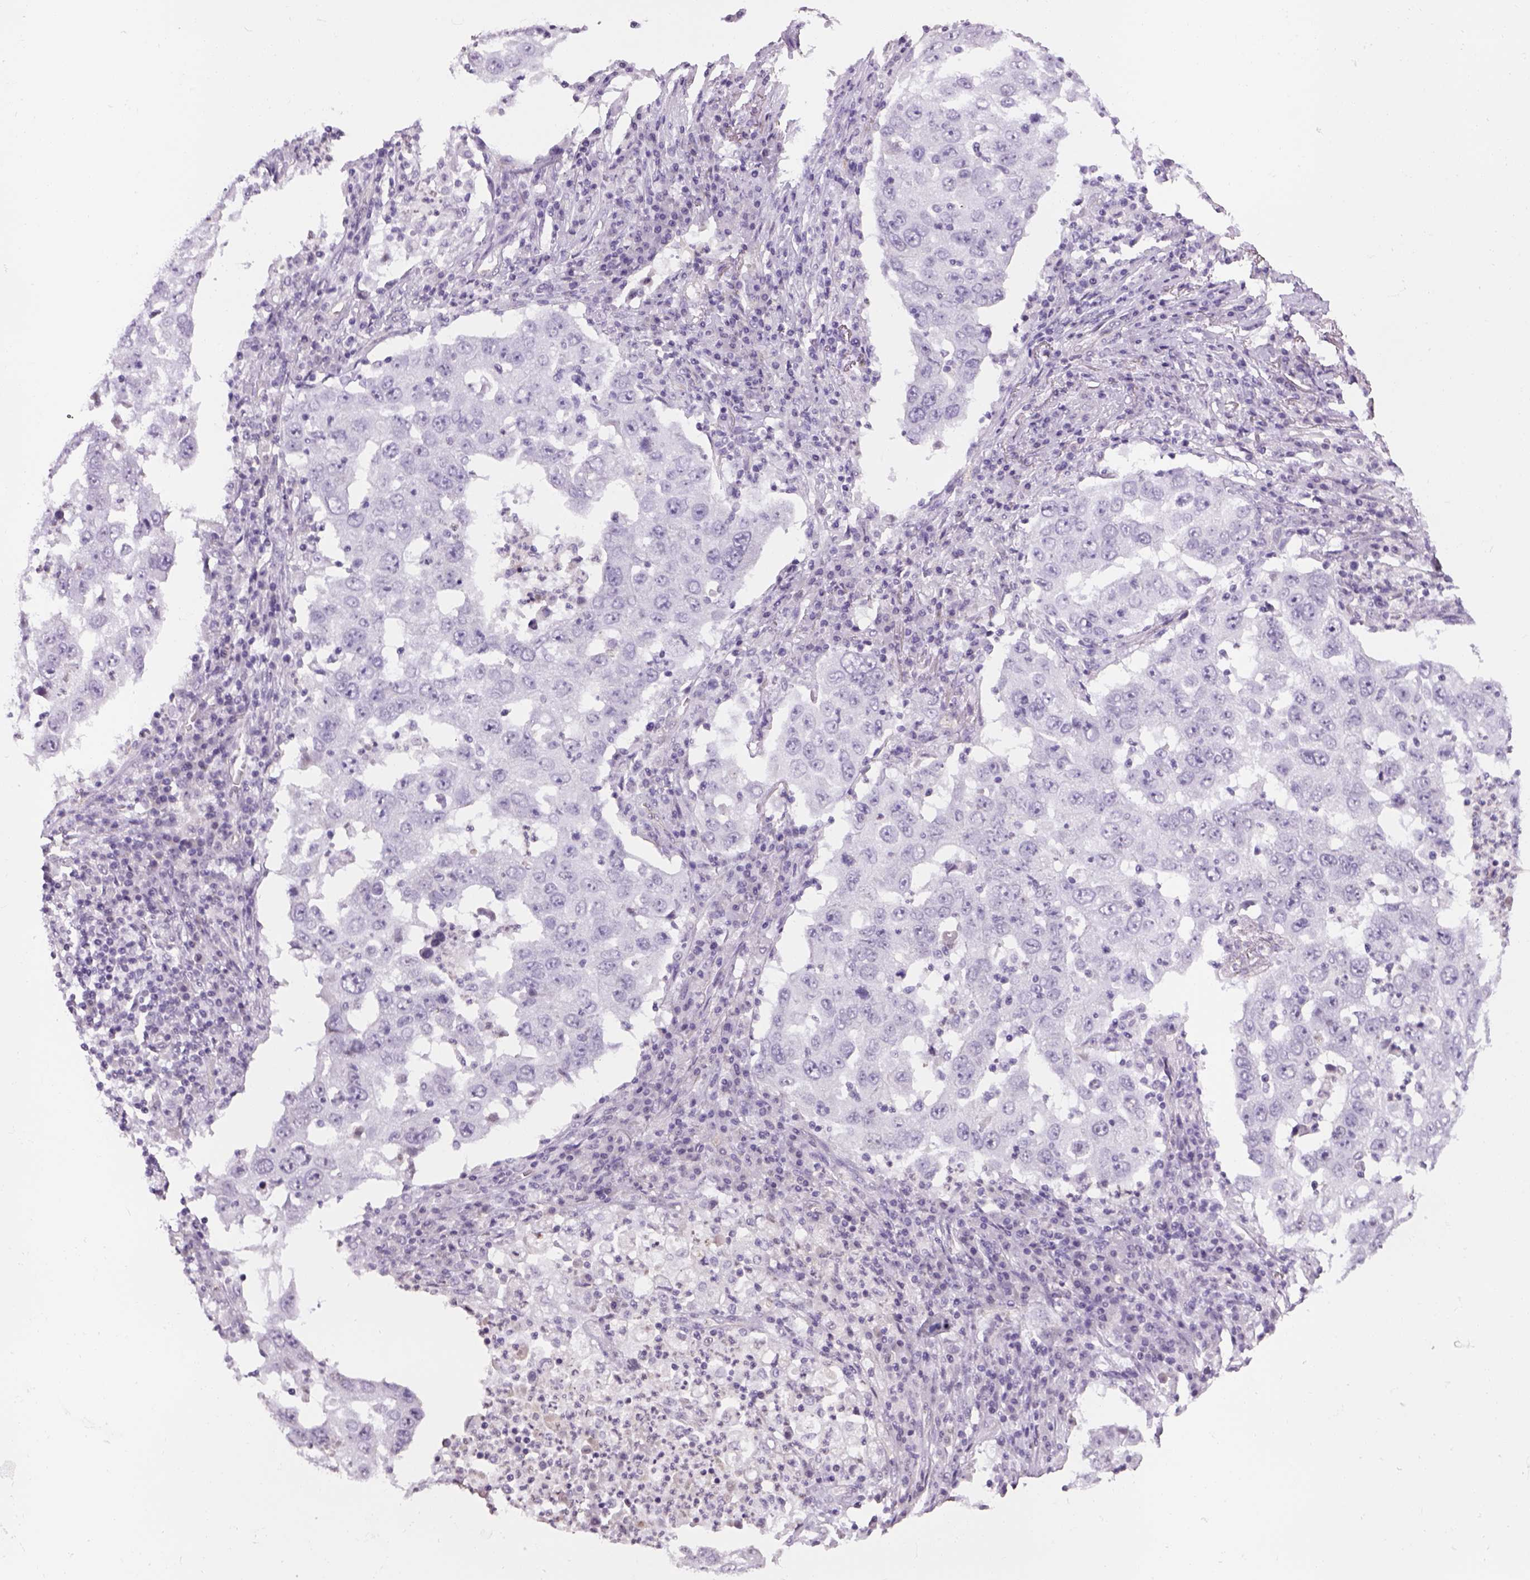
{"staining": {"intensity": "negative", "quantity": "none", "location": "none"}, "tissue": "lung cancer", "cell_type": "Tumor cells", "image_type": "cancer", "snomed": [{"axis": "morphology", "description": "Adenocarcinoma, NOS"}, {"axis": "topography", "description": "Lung"}], "caption": "Micrograph shows no protein expression in tumor cells of lung adenocarcinoma tissue.", "gene": "PRRT1", "patient": {"sex": "male", "age": 73}}